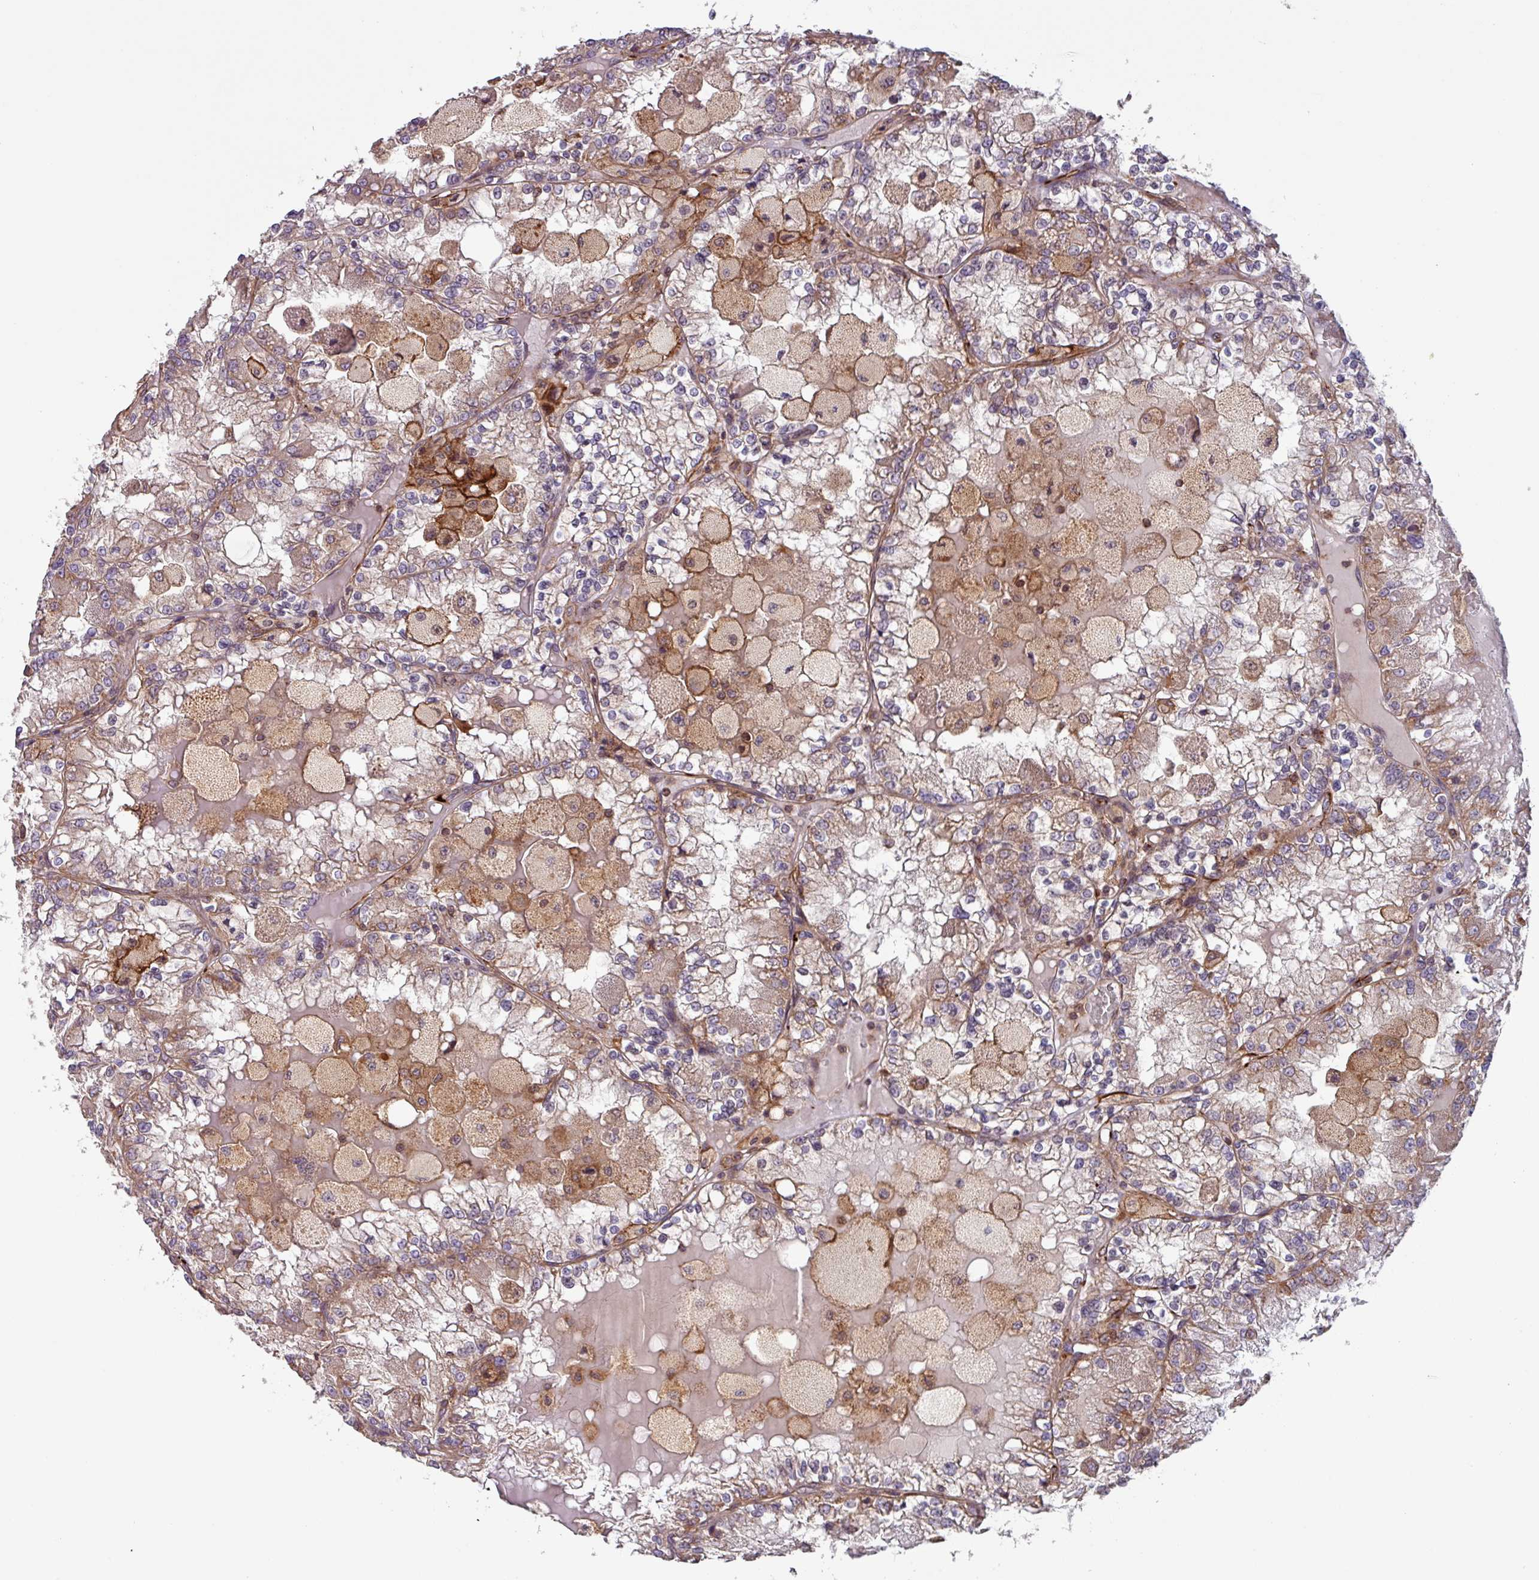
{"staining": {"intensity": "weak", "quantity": "25%-75%", "location": "cytoplasmic/membranous"}, "tissue": "renal cancer", "cell_type": "Tumor cells", "image_type": "cancer", "snomed": [{"axis": "morphology", "description": "Adenocarcinoma, NOS"}, {"axis": "topography", "description": "Kidney"}], "caption": "Immunohistochemistry photomicrograph of neoplastic tissue: human renal cancer (adenocarcinoma) stained using IHC reveals low levels of weak protein expression localized specifically in the cytoplasmic/membranous of tumor cells, appearing as a cytoplasmic/membranous brown color.", "gene": "PLEKHD1", "patient": {"sex": "female", "age": 56}}